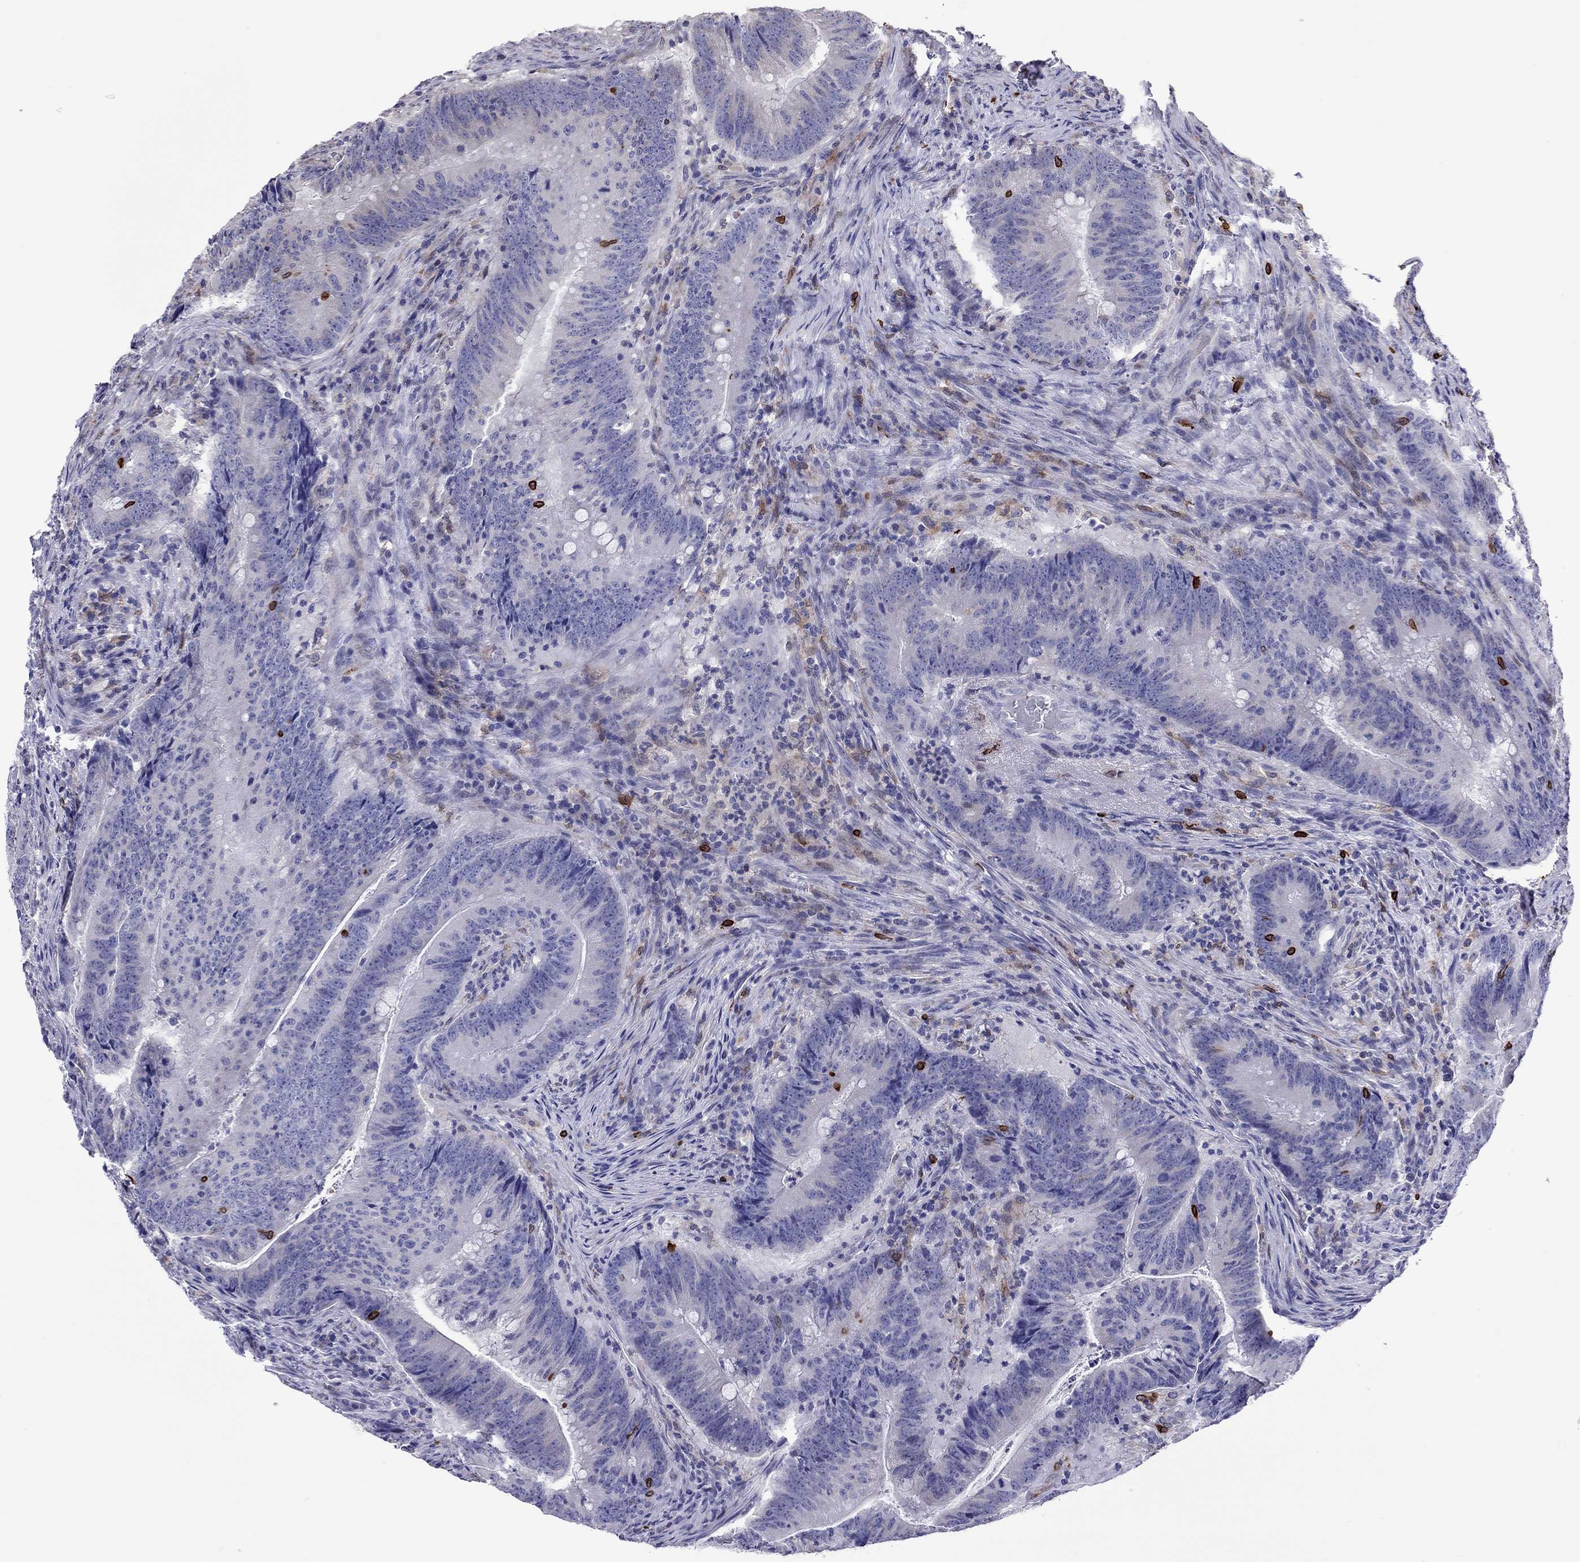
{"staining": {"intensity": "negative", "quantity": "none", "location": "none"}, "tissue": "colorectal cancer", "cell_type": "Tumor cells", "image_type": "cancer", "snomed": [{"axis": "morphology", "description": "Adenocarcinoma, NOS"}, {"axis": "topography", "description": "Colon"}], "caption": "There is no significant expression in tumor cells of adenocarcinoma (colorectal).", "gene": "ADORA2A", "patient": {"sex": "female", "age": 87}}